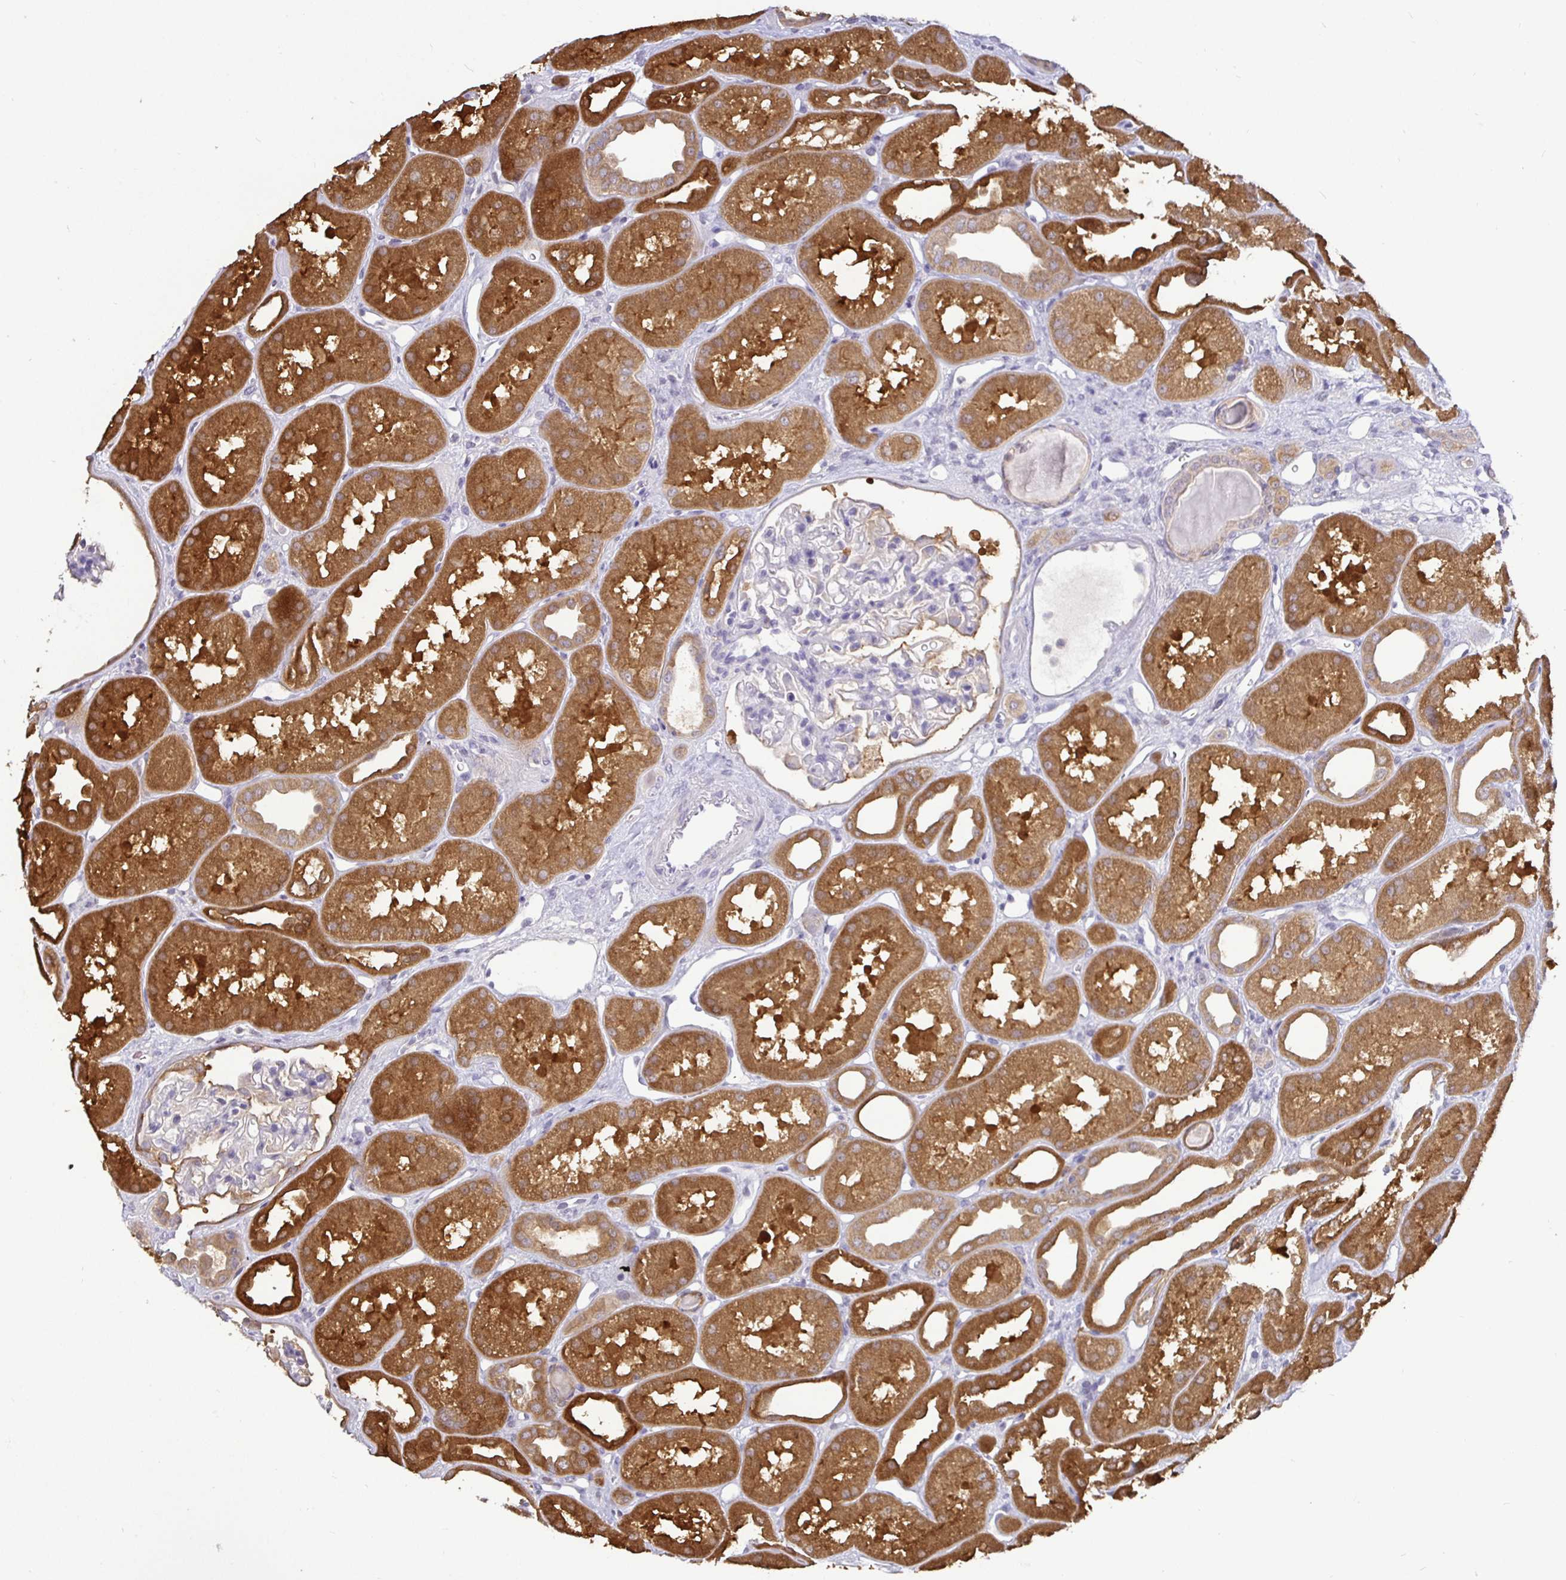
{"staining": {"intensity": "negative", "quantity": "none", "location": "none"}, "tissue": "kidney", "cell_type": "Cells in glomeruli", "image_type": "normal", "snomed": [{"axis": "morphology", "description": "Normal tissue, NOS"}, {"axis": "topography", "description": "Kidney"}], "caption": "DAB immunohistochemical staining of normal kidney exhibits no significant expression in cells in glomeruli. The staining was performed using DAB (3,3'-diaminobenzidine) to visualize the protein expression in brown, while the nuclei were stained in blue with hematoxylin (Magnification: 20x).", "gene": "SHISA4", "patient": {"sex": "male", "age": 61}}